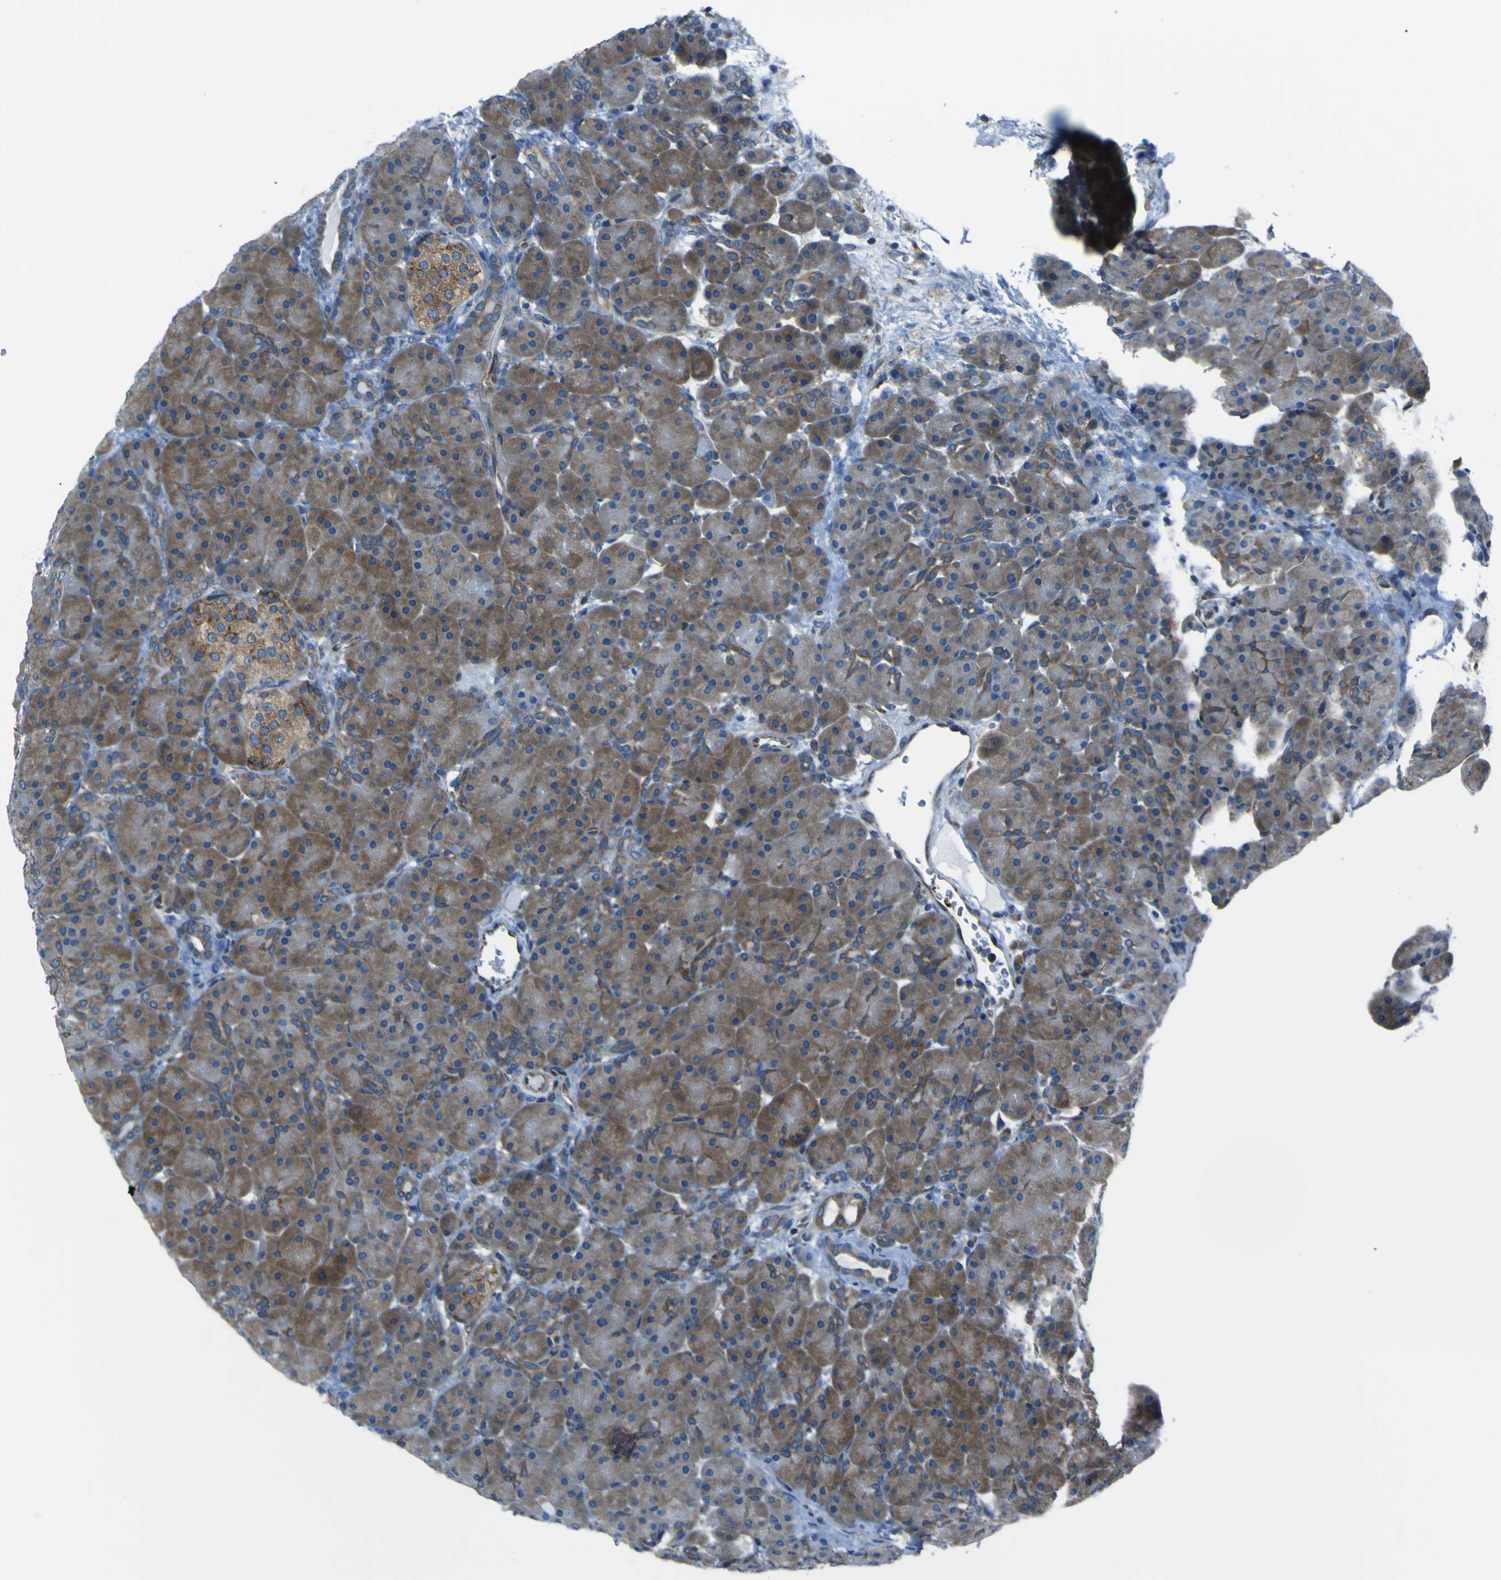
{"staining": {"intensity": "moderate", "quantity": "25%-75%", "location": "cytoplasmic/membranous"}, "tissue": "pancreas", "cell_type": "Exocrine glandular cells", "image_type": "normal", "snomed": [{"axis": "morphology", "description": "Normal tissue, NOS"}, {"axis": "topography", "description": "Pancreas"}], "caption": "Immunohistochemical staining of normal human pancreas reveals moderate cytoplasmic/membranous protein expression in about 25%-75% of exocrine glandular cells. (DAB (3,3'-diaminobenzidine) IHC with brightfield microscopy, high magnification).", "gene": "STIM1", "patient": {"sex": "male", "age": 66}}